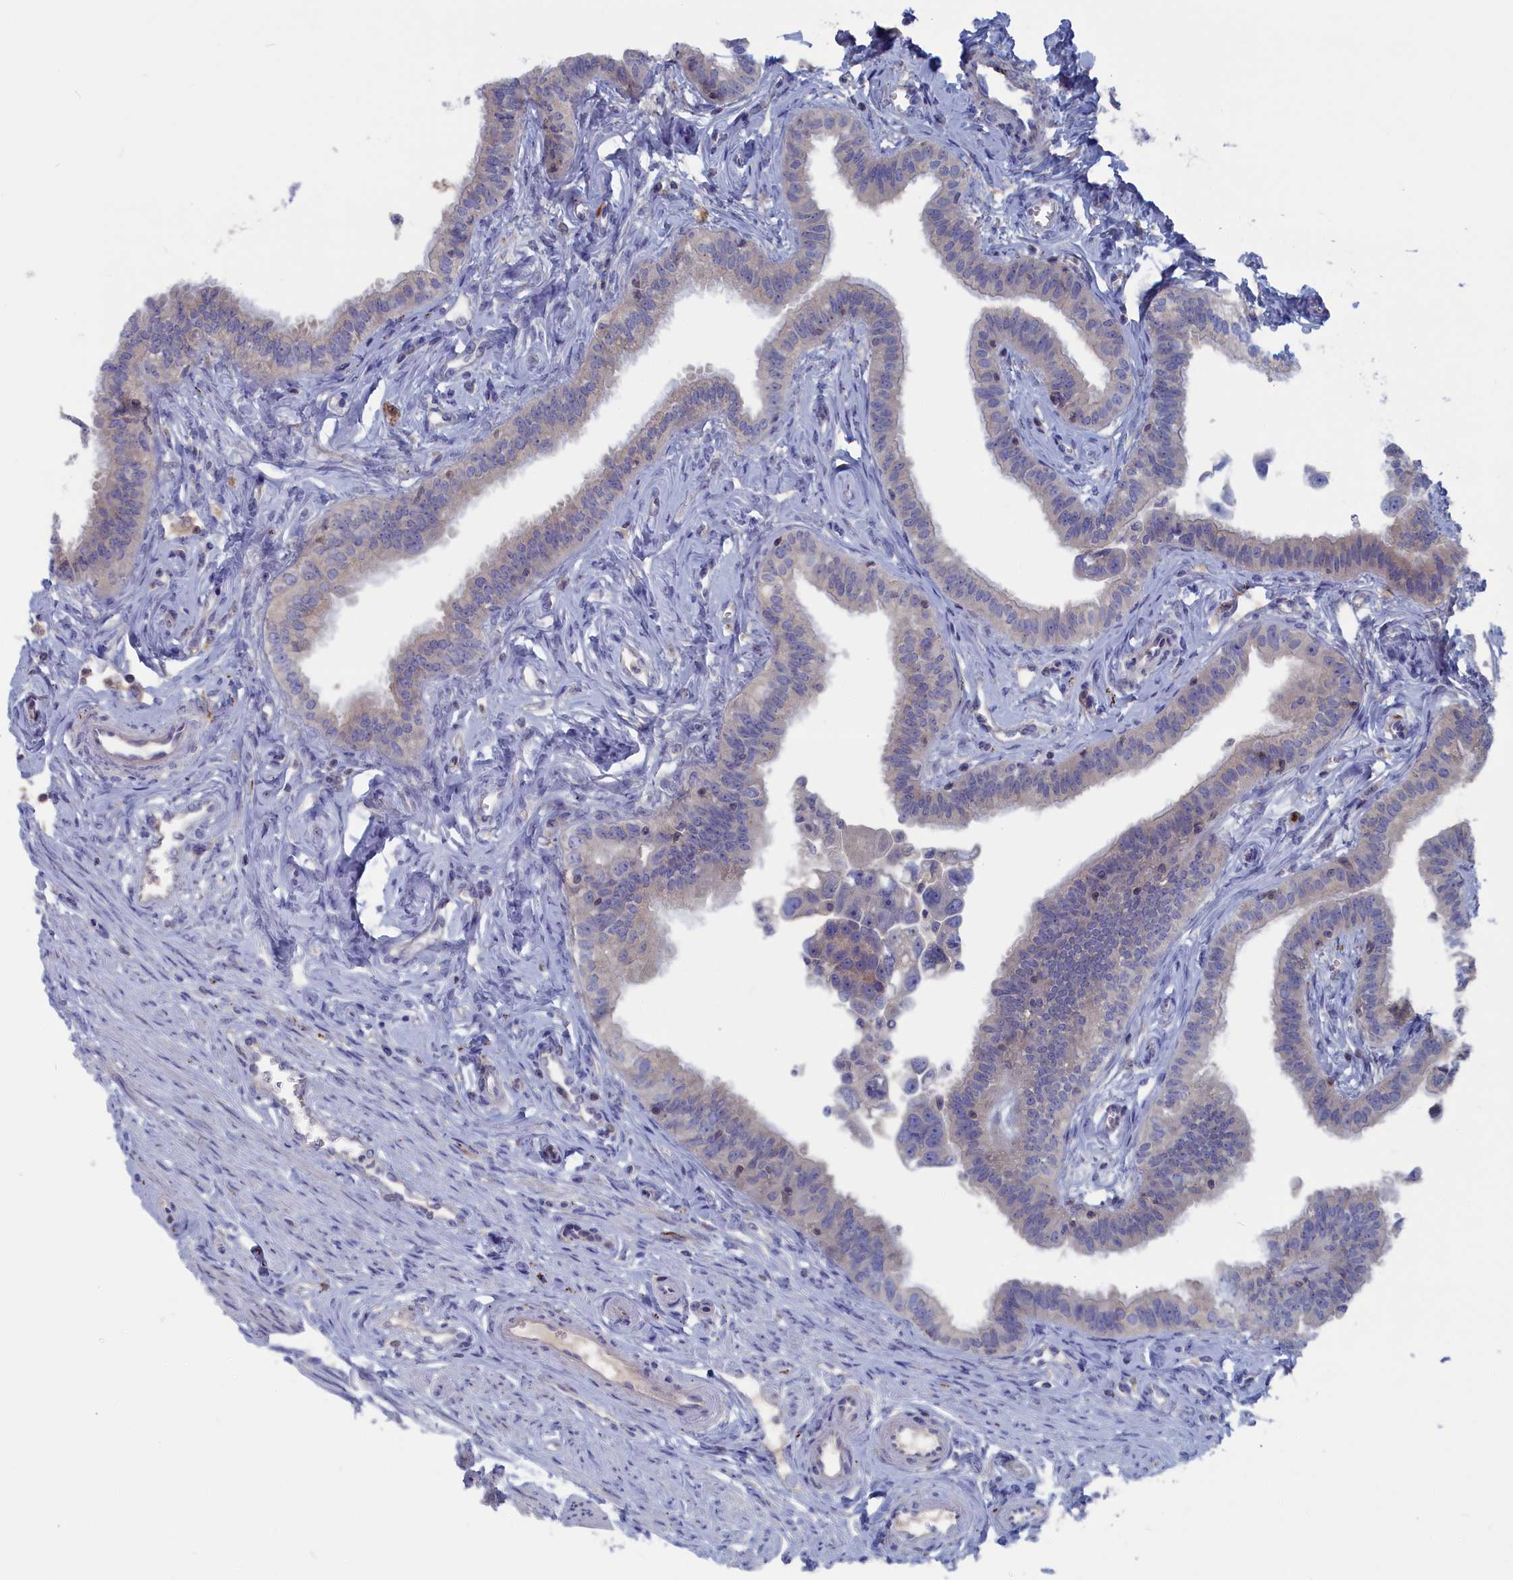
{"staining": {"intensity": "weak", "quantity": "25%-75%", "location": "cytoplasmic/membranous"}, "tissue": "fallopian tube", "cell_type": "Glandular cells", "image_type": "normal", "snomed": [{"axis": "morphology", "description": "Normal tissue, NOS"}, {"axis": "morphology", "description": "Carcinoma, NOS"}, {"axis": "topography", "description": "Fallopian tube"}, {"axis": "topography", "description": "Ovary"}], "caption": "High-power microscopy captured an immunohistochemistry histopathology image of unremarkable fallopian tube, revealing weak cytoplasmic/membranous positivity in approximately 25%-75% of glandular cells.", "gene": "CEND1", "patient": {"sex": "female", "age": 59}}